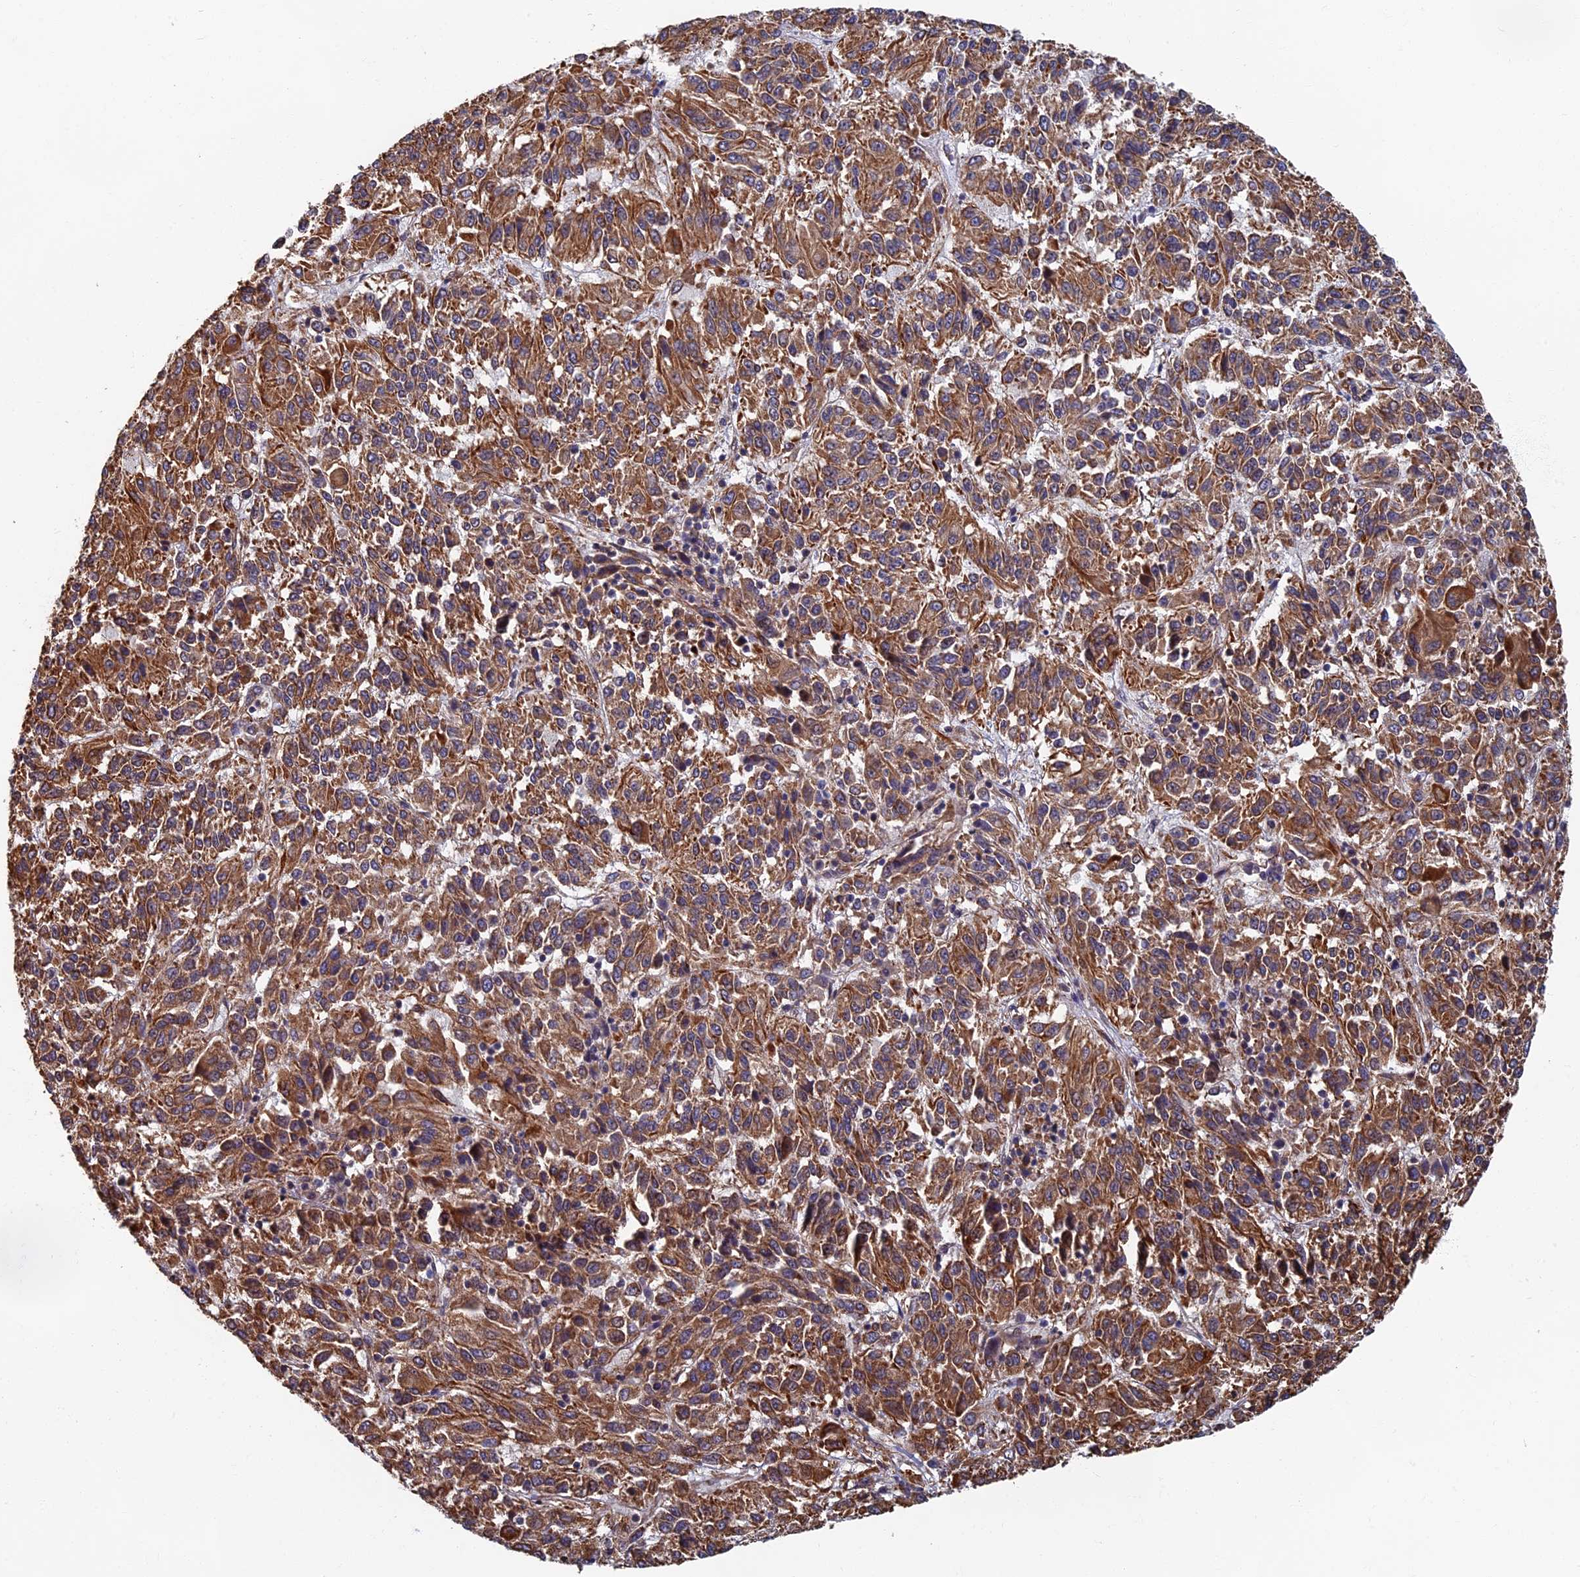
{"staining": {"intensity": "moderate", "quantity": ">75%", "location": "cytoplasmic/membranous"}, "tissue": "melanoma", "cell_type": "Tumor cells", "image_type": "cancer", "snomed": [{"axis": "morphology", "description": "Malignant melanoma, Metastatic site"}, {"axis": "topography", "description": "Lung"}], "caption": "Tumor cells reveal medium levels of moderate cytoplasmic/membranous staining in about >75% of cells in malignant melanoma (metastatic site). (IHC, brightfield microscopy, high magnification).", "gene": "CTDP1", "patient": {"sex": "male", "age": 64}}